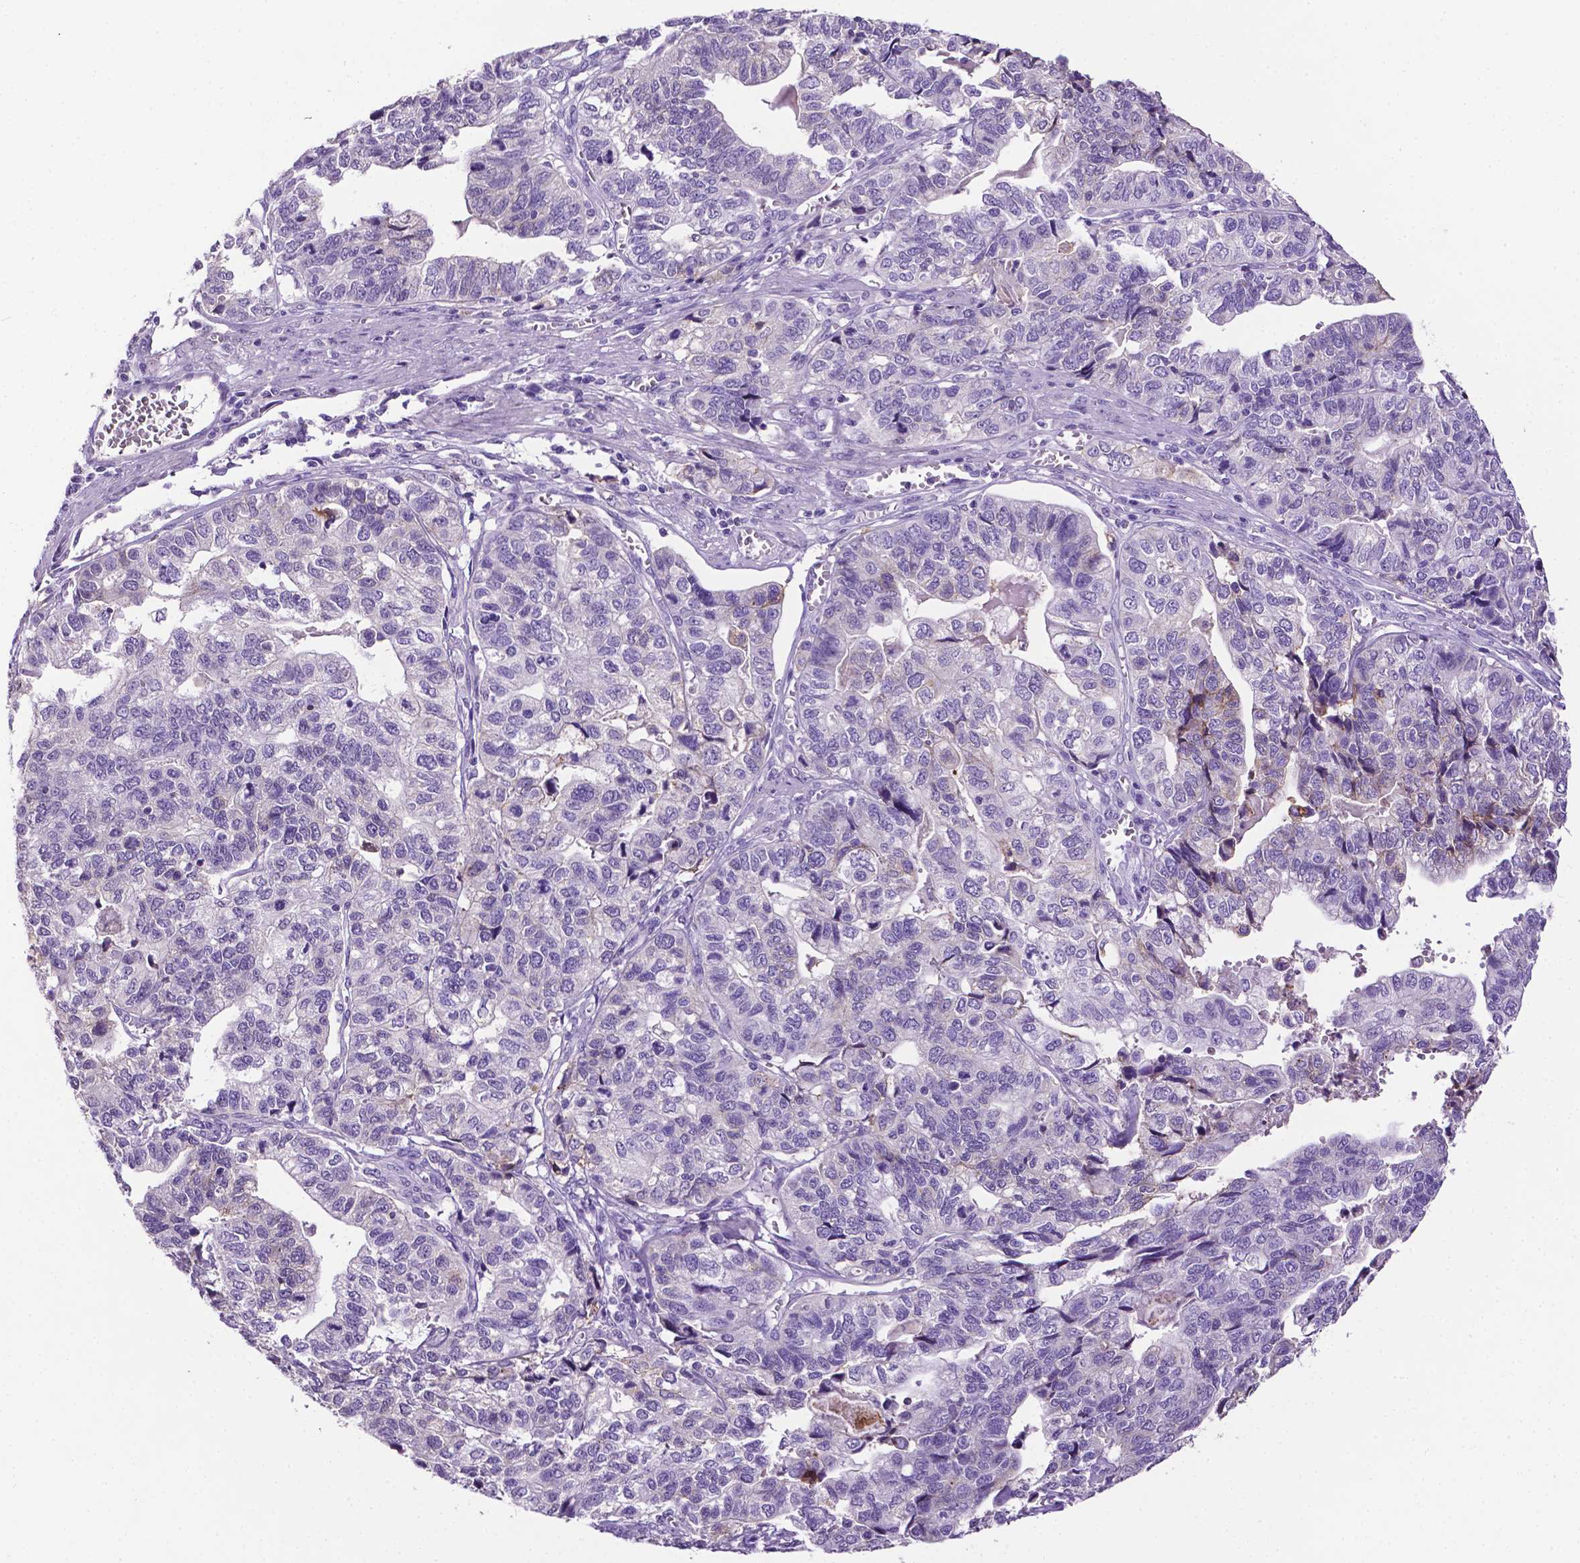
{"staining": {"intensity": "negative", "quantity": "none", "location": "none"}, "tissue": "stomach cancer", "cell_type": "Tumor cells", "image_type": "cancer", "snomed": [{"axis": "morphology", "description": "Adenocarcinoma, NOS"}, {"axis": "topography", "description": "Stomach, upper"}], "caption": "The histopathology image exhibits no staining of tumor cells in stomach cancer.", "gene": "TACSTD2", "patient": {"sex": "female", "age": 67}}